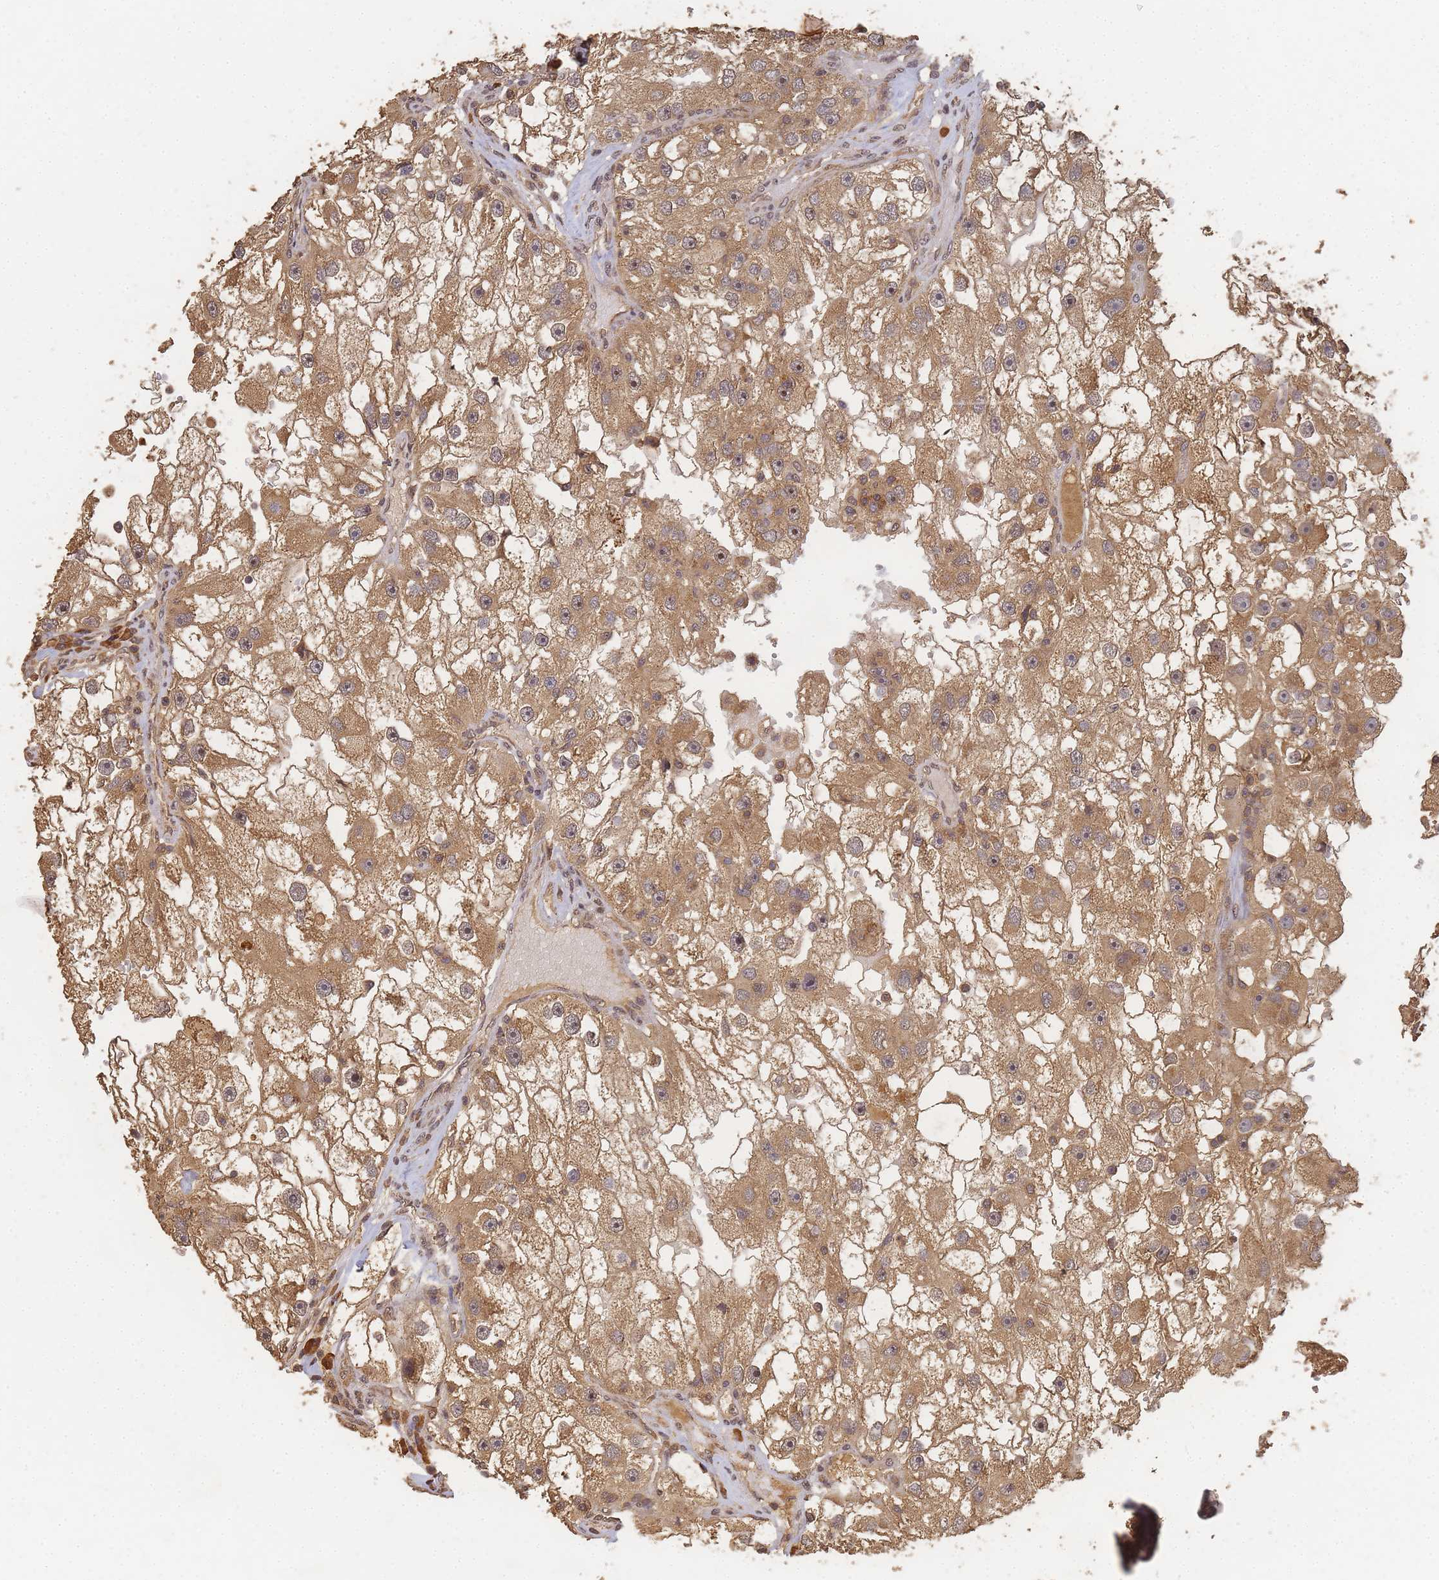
{"staining": {"intensity": "moderate", "quantity": ">75%", "location": "cytoplasmic/membranous"}, "tissue": "renal cancer", "cell_type": "Tumor cells", "image_type": "cancer", "snomed": [{"axis": "morphology", "description": "Adenocarcinoma, NOS"}, {"axis": "topography", "description": "Kidney"}], "caption": "Approximately >75% of tumor cells in adenocarcinoma (renal) display moderate cytoplasmic/membranous protein positivity as visualized by brown immunohistochemical staining.", "gene": "ALKBH1", "patient": {"sex": "male", "age": 63}}